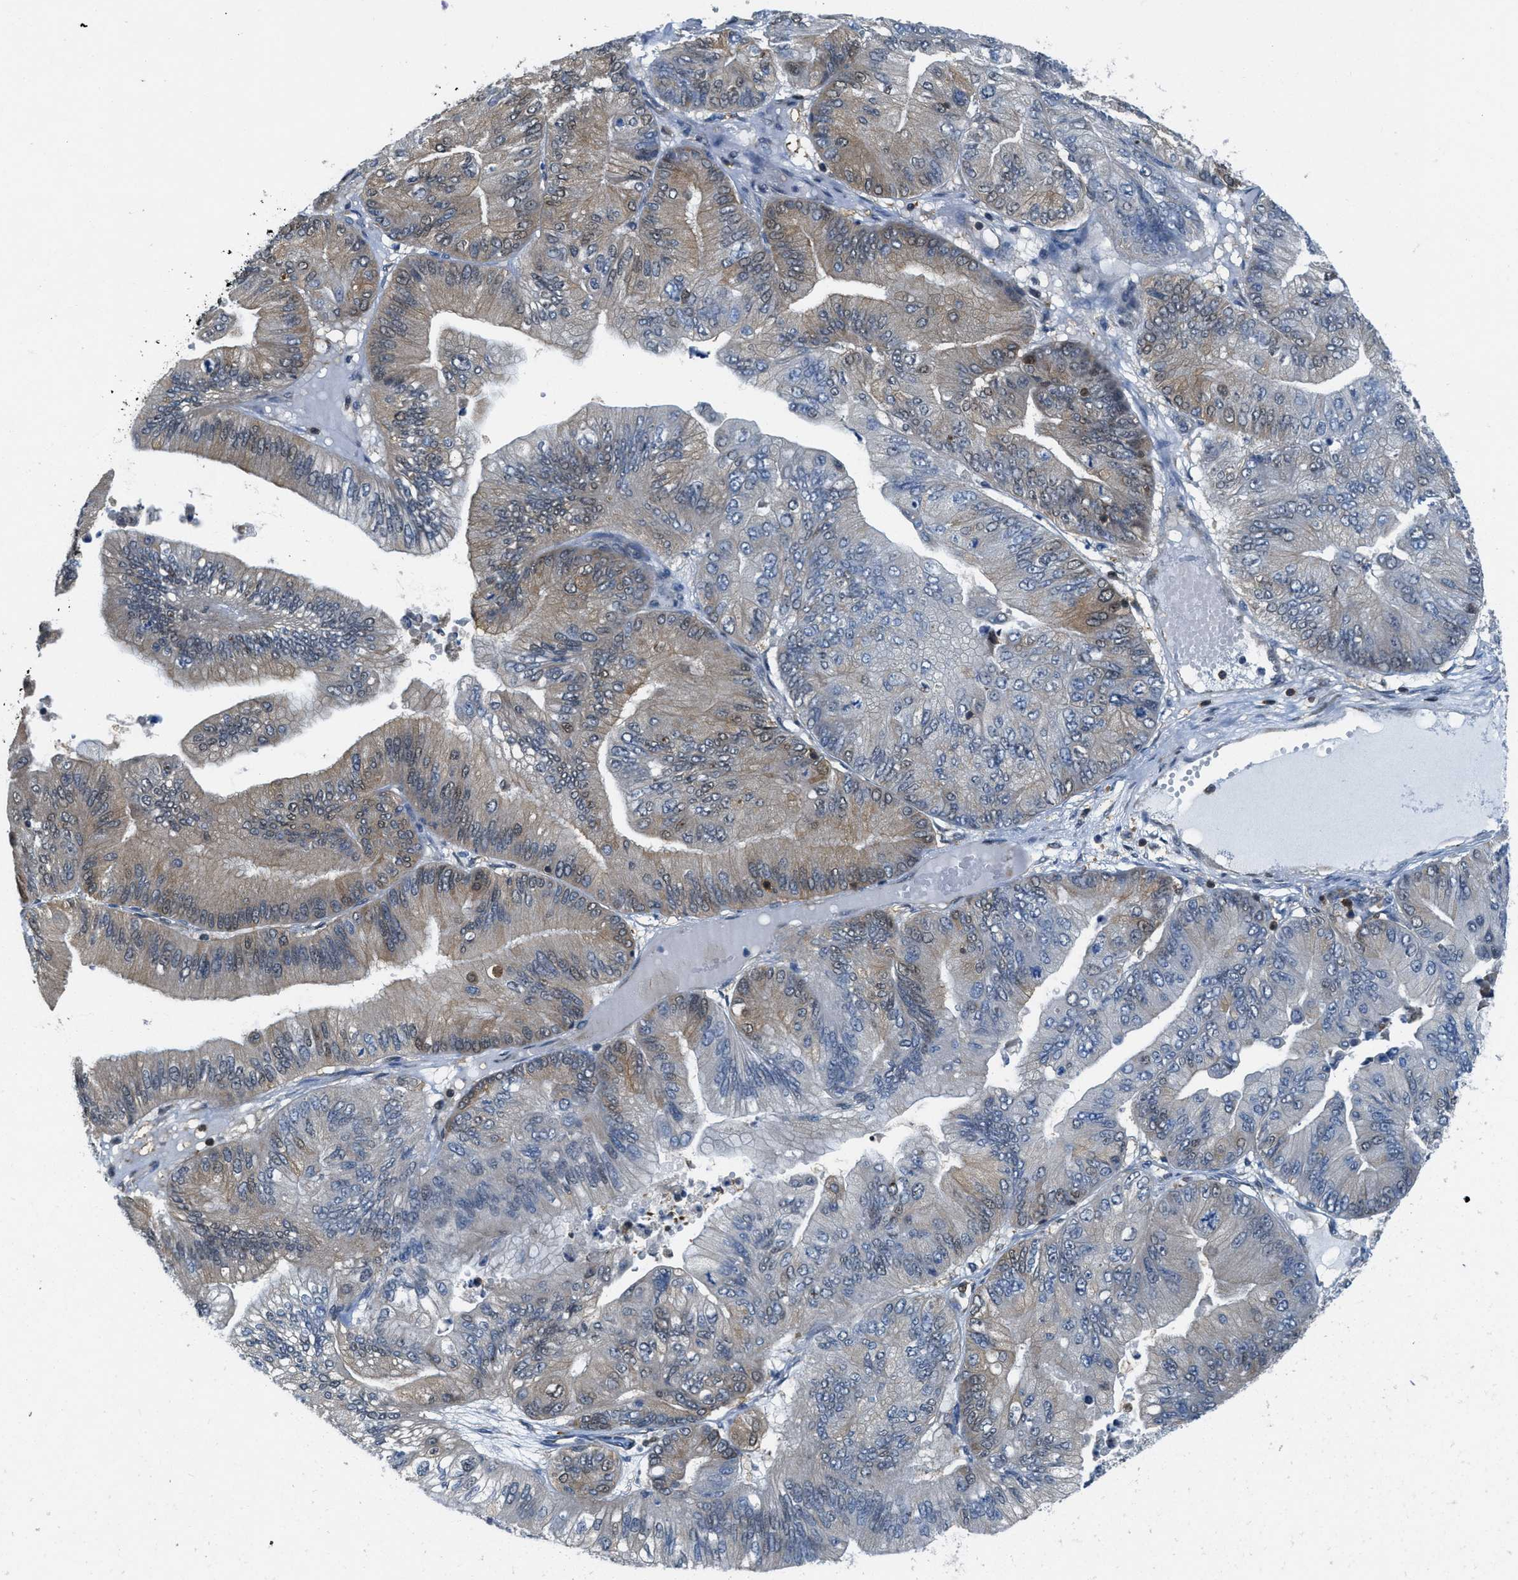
{"staining": {"intensity": "weak", "quantity": "25%-75%", "location": "cytoplasmic/membranous"}, "tissue": "ovarian cancer", "cell_type": "Tumor cells", "image_type": "cancer", "snomed": [{"axis": "morphology", "description": "Cystadenocarcinoma, mucinous, NOS"}, {"axis": "topography", "description": "Ovary"}], "caption": "Tumor cells exhibit weak cytoplasmic/membranous expression in approximately 25%-75% of cells in ovarian cancer (mucinous cystadenocarcinoma).", "gene": "PIP5K1C", "patient": {"sex": "female", "age": 61}}